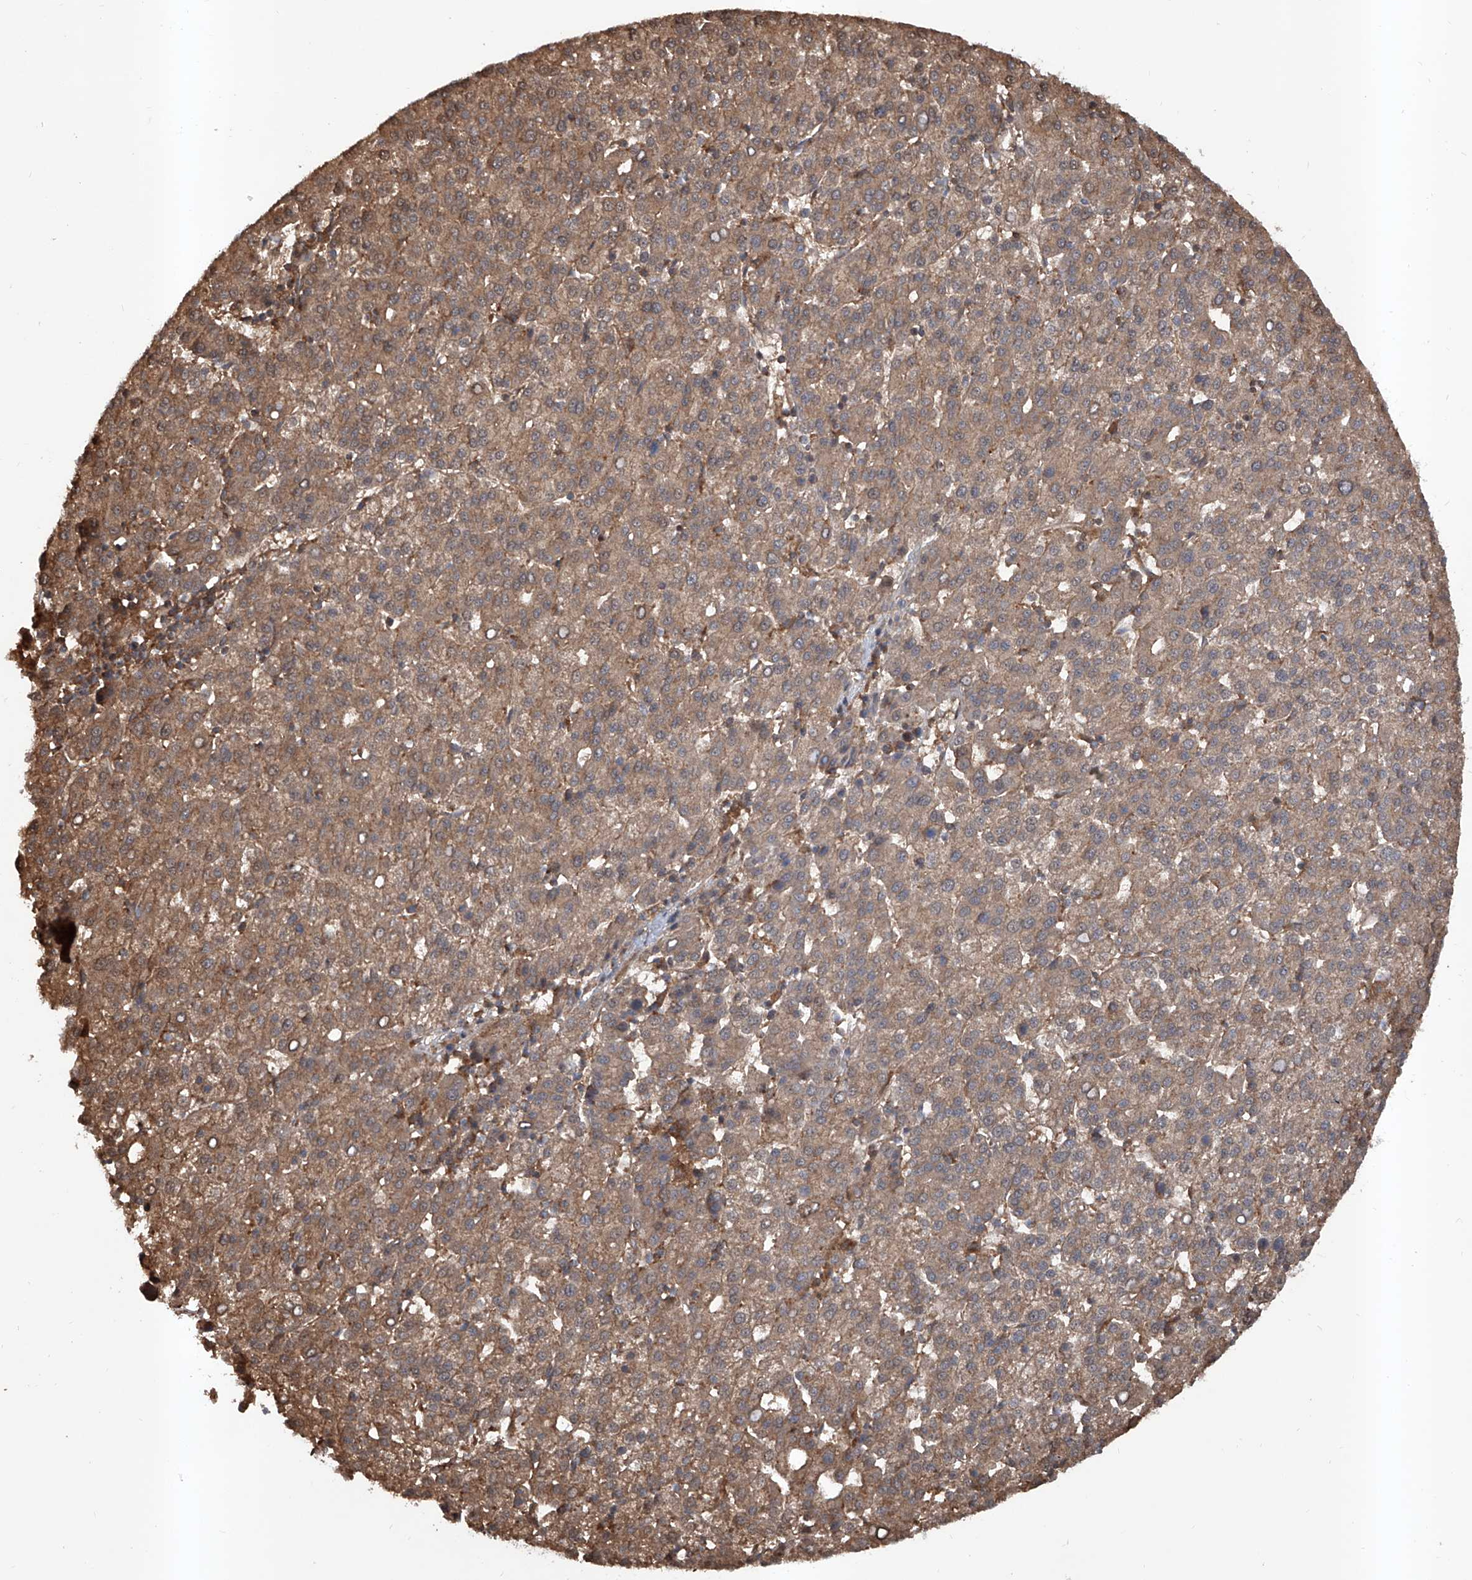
{"staining": {"intensity": "moderate", "quantity": ">75%", "location": "cytoplasmic/membranous"}, "tissue": "liver cancer", "cell_type": "Tumor cells", "image_type": "cancer", "snomed": [{"axis": "morphology", "description": "Carcinoma, Hepatocellular, NOS"}, {"axis": "topography", "description": "Liver"}], "caption": "The photomicrograph demonstrates immunohistochemical staining of liver cancer. There is moderate cytoplasmic/membranous positivity is present in approximately >75% of tumor cells.", "gene": "HOXC8", "patient": {"sex": "female", "age": 58}}